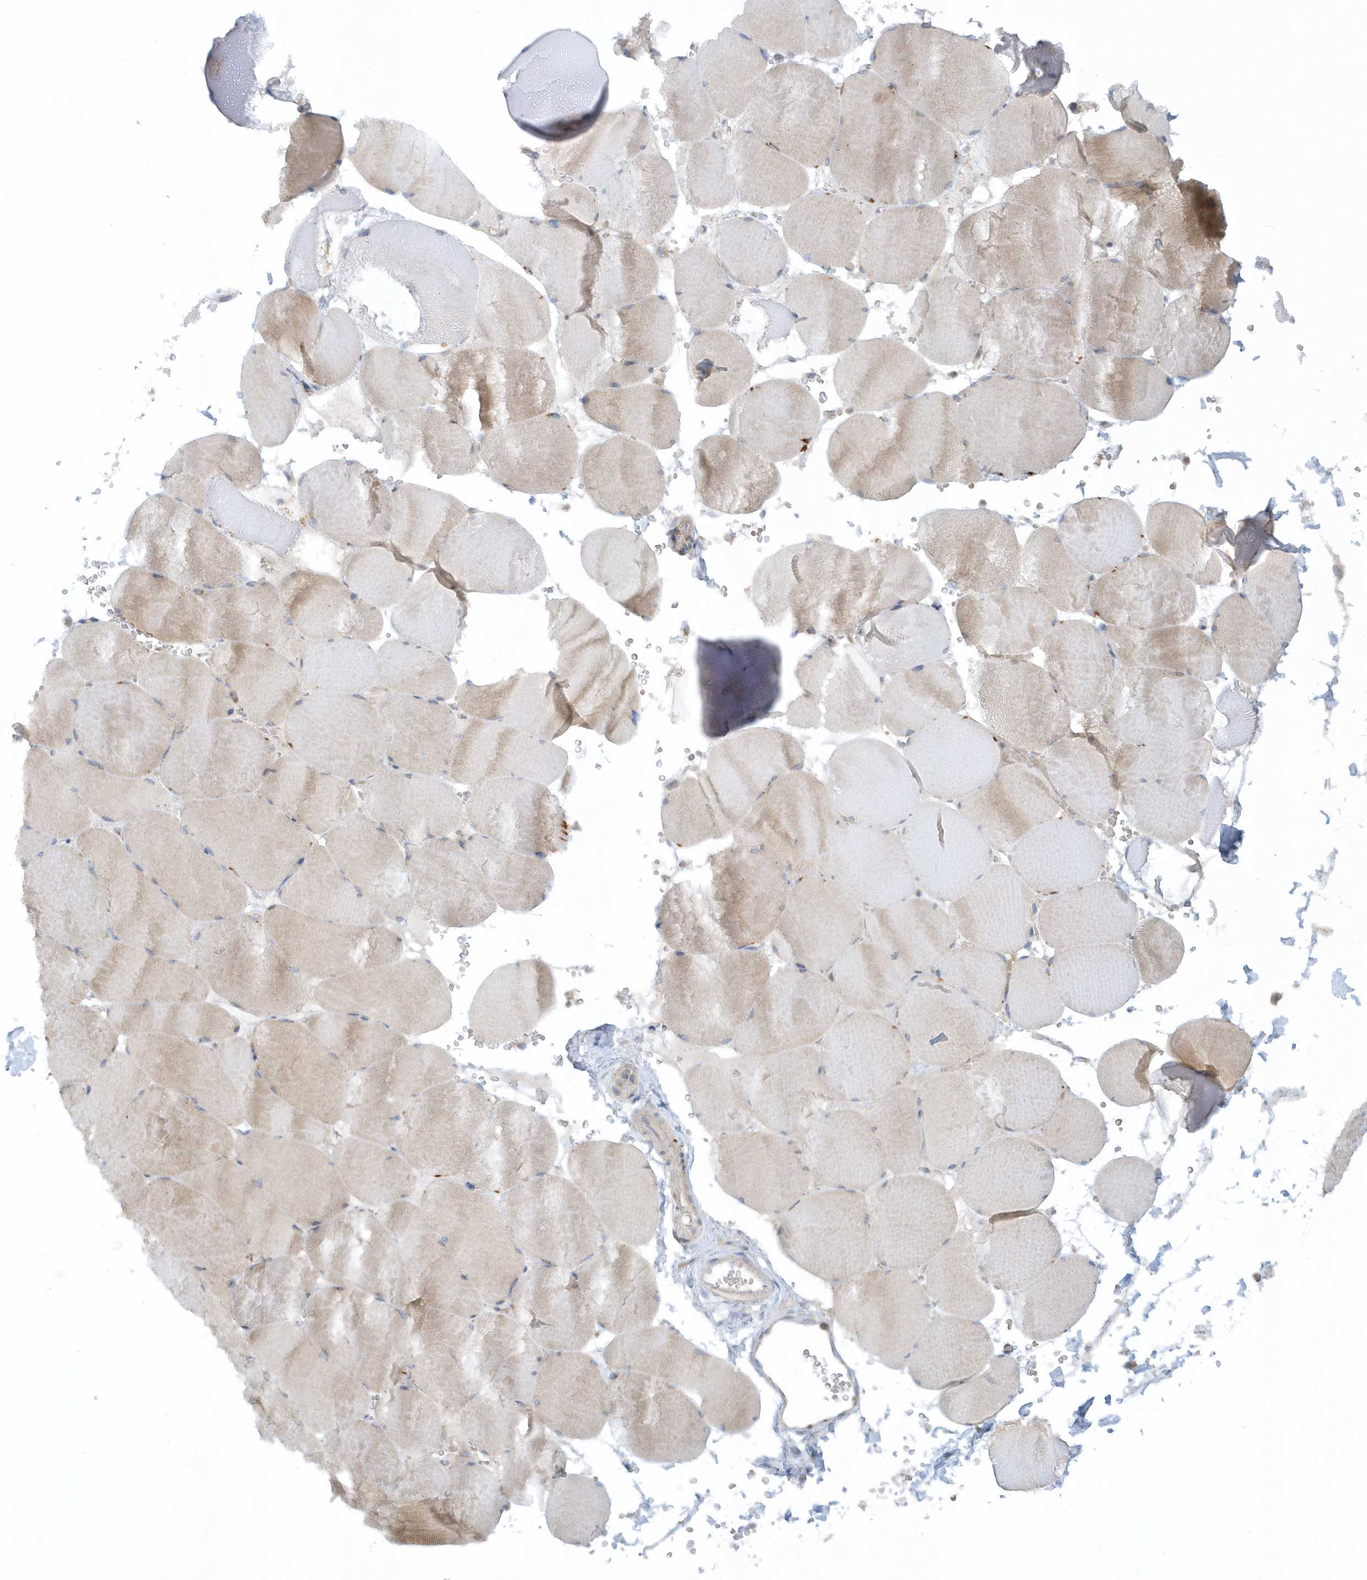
{"staining": {"intensity": "moderate", "quantity": "<25%", "location": "cytoplasmic/membranous"}, "tissue": "skeletal muscle", "cell_type": "Myocytes", "image_type": "normal", "snomed": [{"axis": "morphology", "description": "Normal tissue, NOS"}, {"axis": "topography", "description": "Skeletal muscle"}, {"axis": "topography", "description": "Head-Neck"}], "caption": "Immunohistochemical staining of benign skeletal muscle shows moderate cytoplasmic/membranous protein expression in approximately <25% of myocytes.", "gene": "CNOT10", "patient": {"sex": "male", "age": 66}}